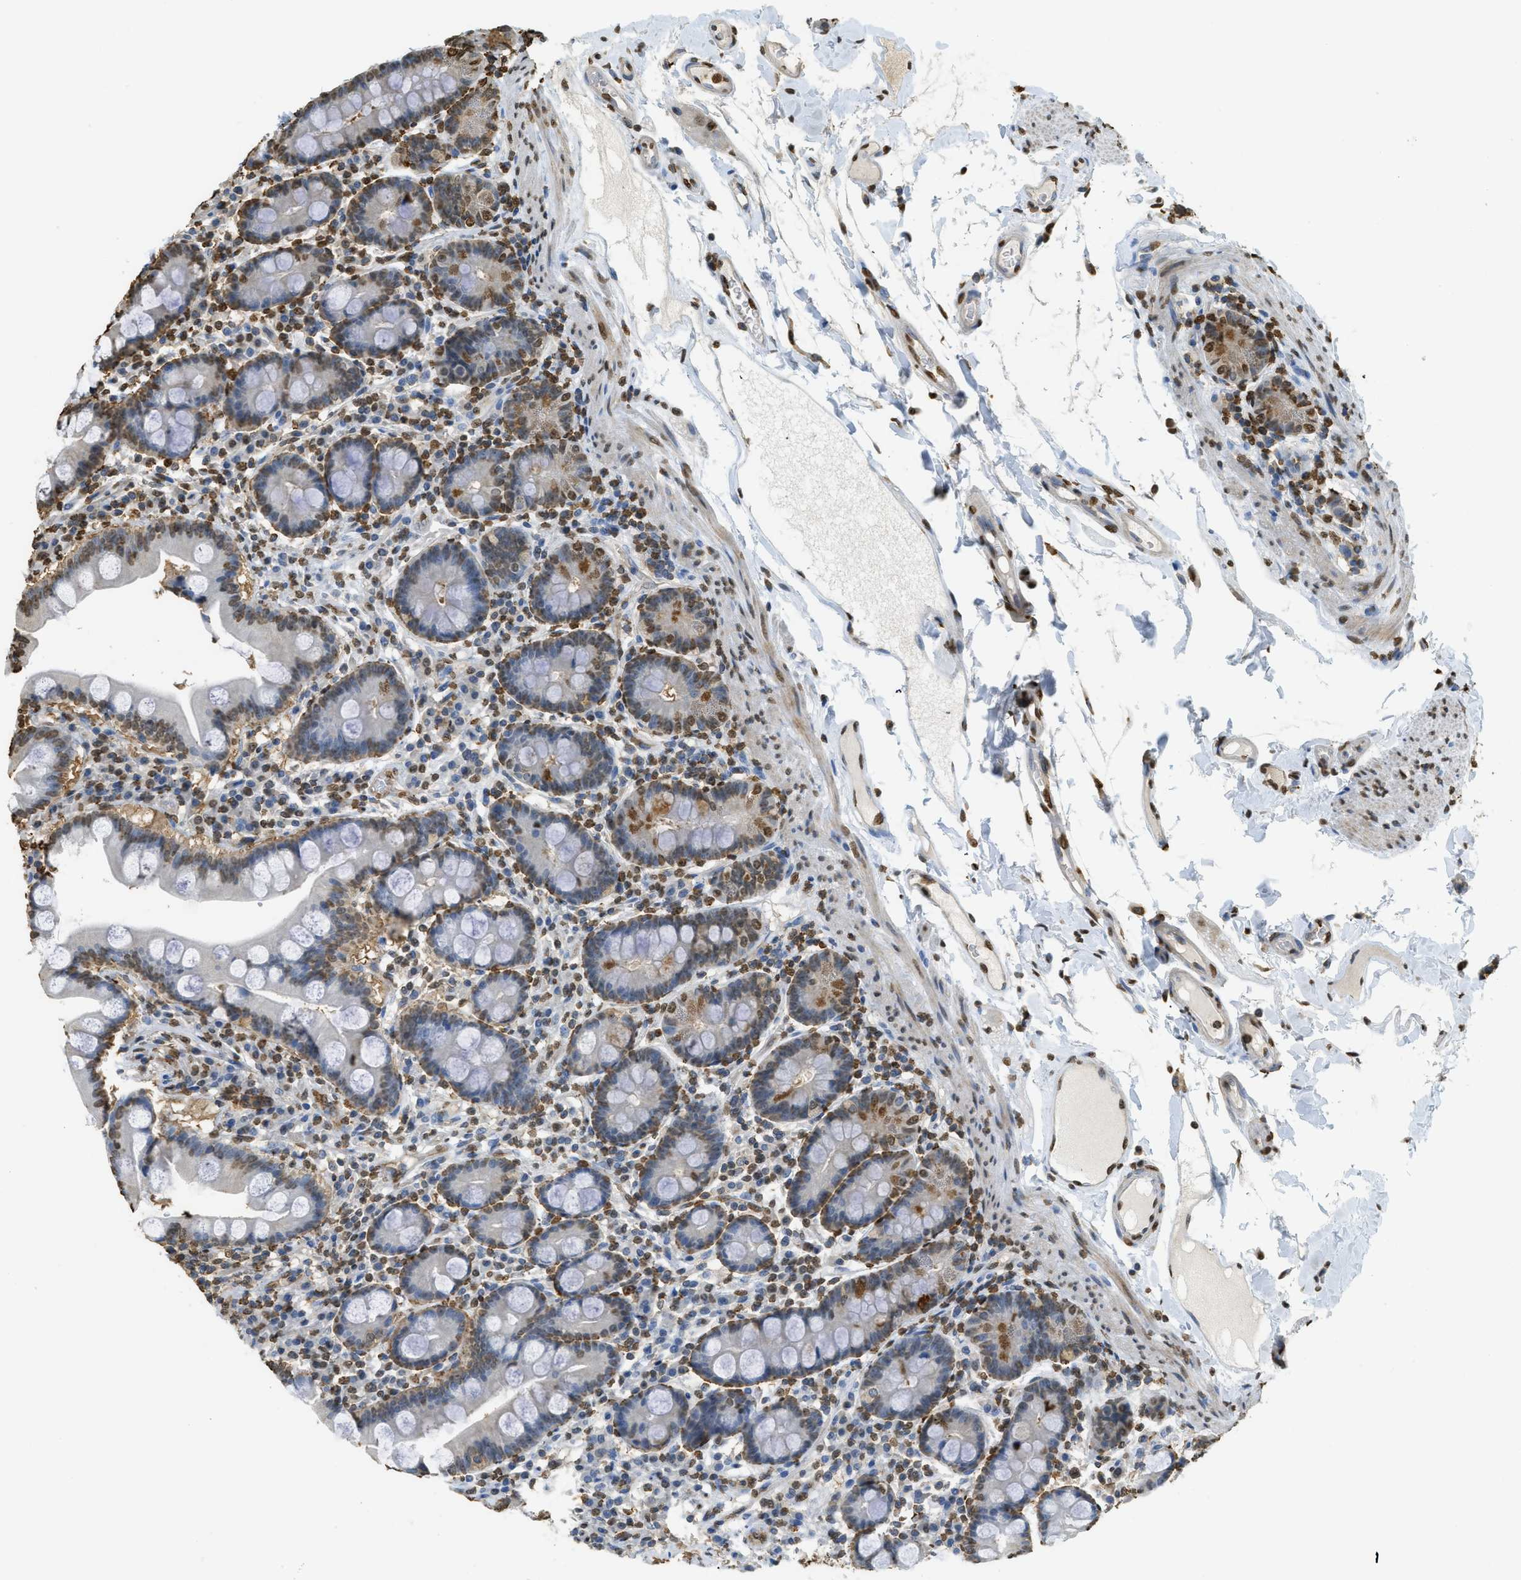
{"staining": {"intensity": "strong", "quantity": "<25%", "location": "nuclear"}, "tissue": "duodenum", "cell_type": "Glandular cells", "image_type": "normal", "snomed": [{"axis": "morphology", "description": "Normal tissue, NOS"}, {"axis": "topography", "description": "Duodenum"}], "caption": "Strong nuclear expression for a protein is appreciated in about <25% of glandular cells of normal duodenum using immunohistochemistry.", "gene": "NR5A2", "patient": {"sex": "male", "age": 50}}